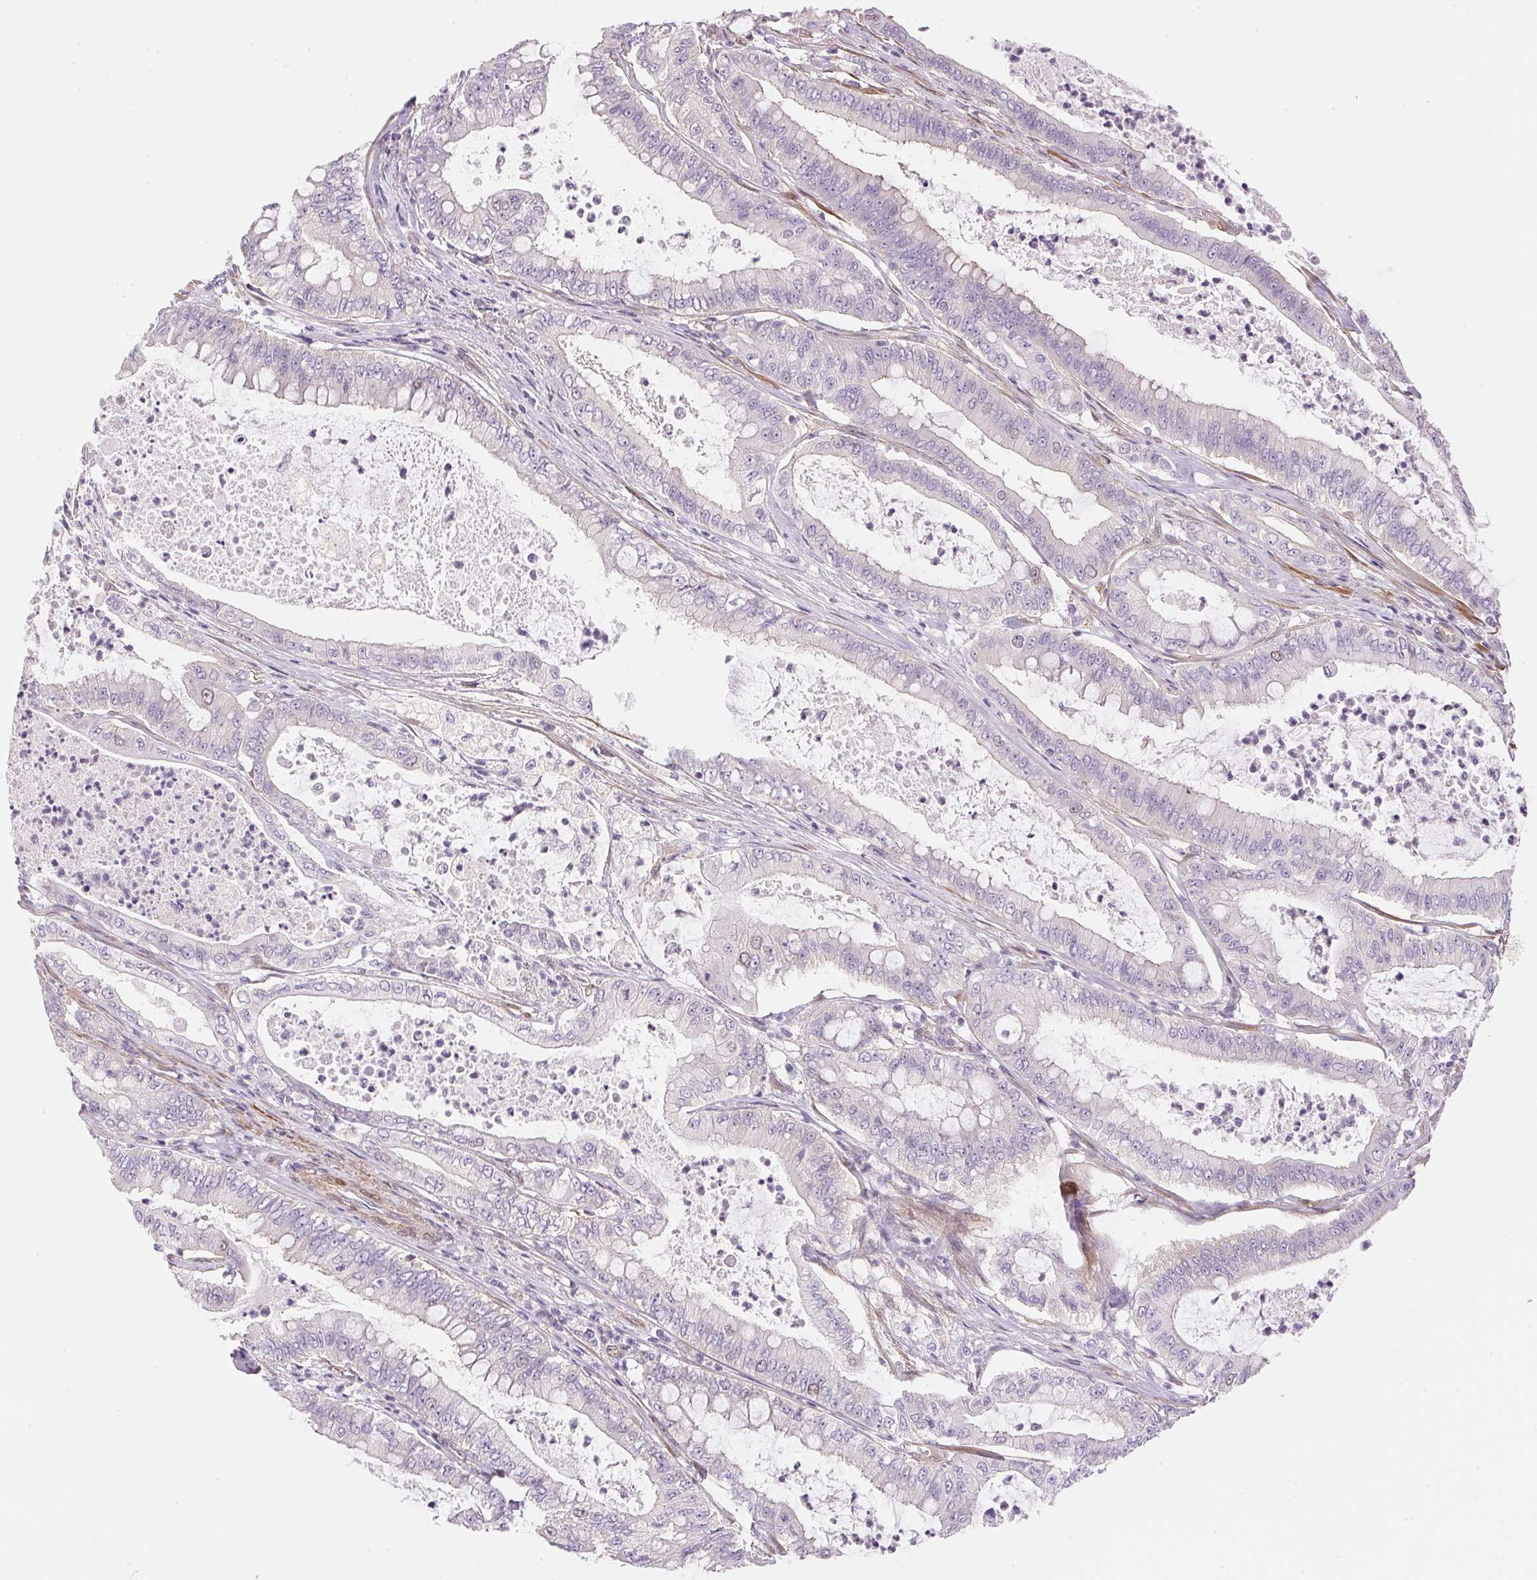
{"staining": {"intensity": "negative", "quantity": "none", "location": "none"}, "tissue": "pancreatic cancer", "cell_type": "Tumor cells", "image_type": "cancer", "snomed": [{"axis": "morphology", "description": "Adenocarcinoma, NOS"}, {"axis": "topography", "description": "Pancreas"}], "caption": "The image exhibits no staining of tumor cells in adenocarcinoma (pancreatic).", "gene": "SMTN", "patient": {"sex": "male", "age": 71}}